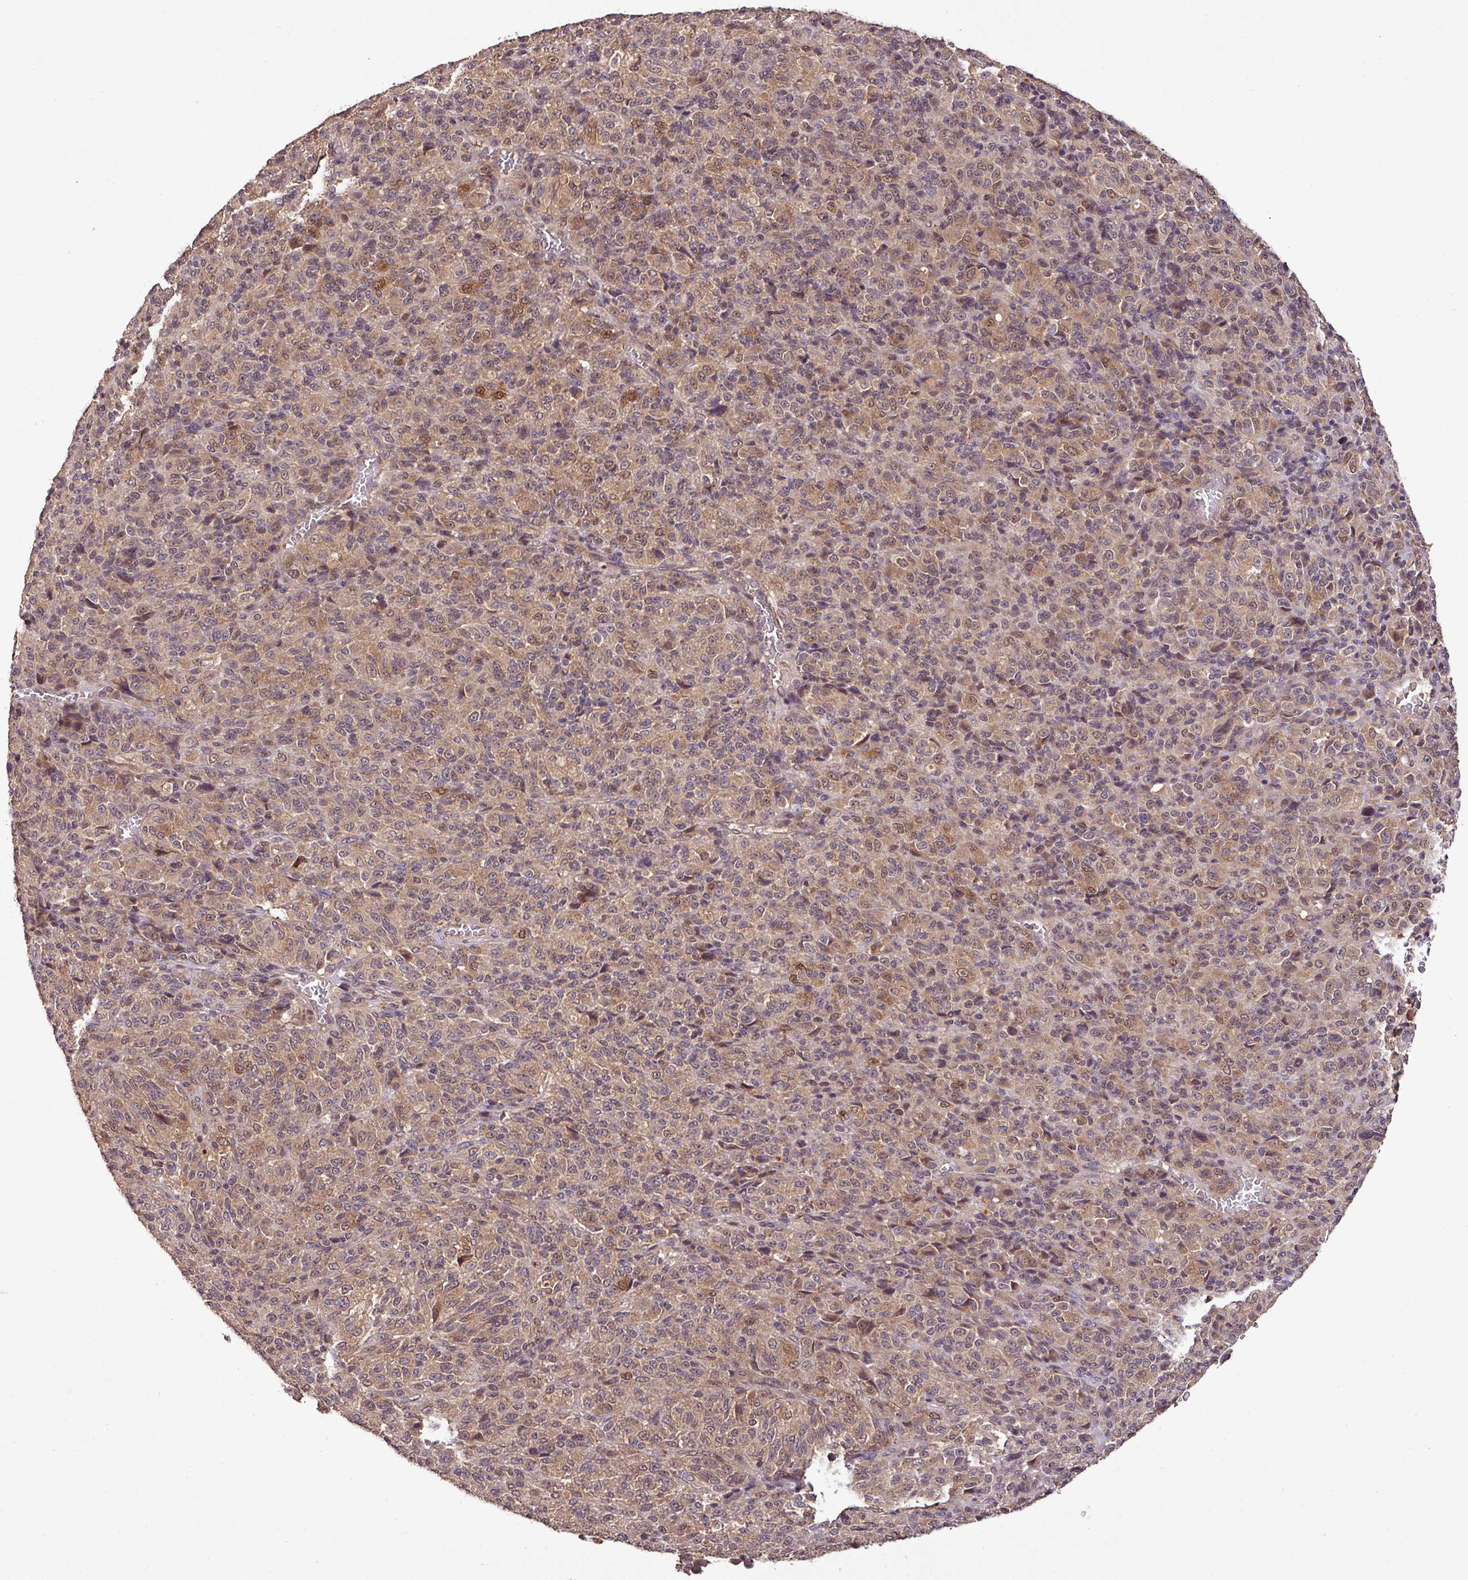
{"staining": {"intensity": "moderate", "quantity": ">75%", "location": "cytoplasmic/membranous,nuclear"}, "tissue": "melanoma", "cell_type": "Tumor cells", "image_type": "cancer", "snomed": [{"axis": "morphology", "description": "Malignant melanoma, Metastatic site"}, {"axis": "topography", "description": "Brain"}], "caption": "Brown immunohistochemical staining in melanoma shows moderate cytoplasmic/membranous and nuclear positivity in about >75% of tumor cells. The staining was performed using DAB (3,3'-diaminobenzidine), with brown indicating positive protein expression. Nuclei are stained blue with hematoxylin.", "gene": "FAIM", "patient": {"sex": "female", "age": 56}}